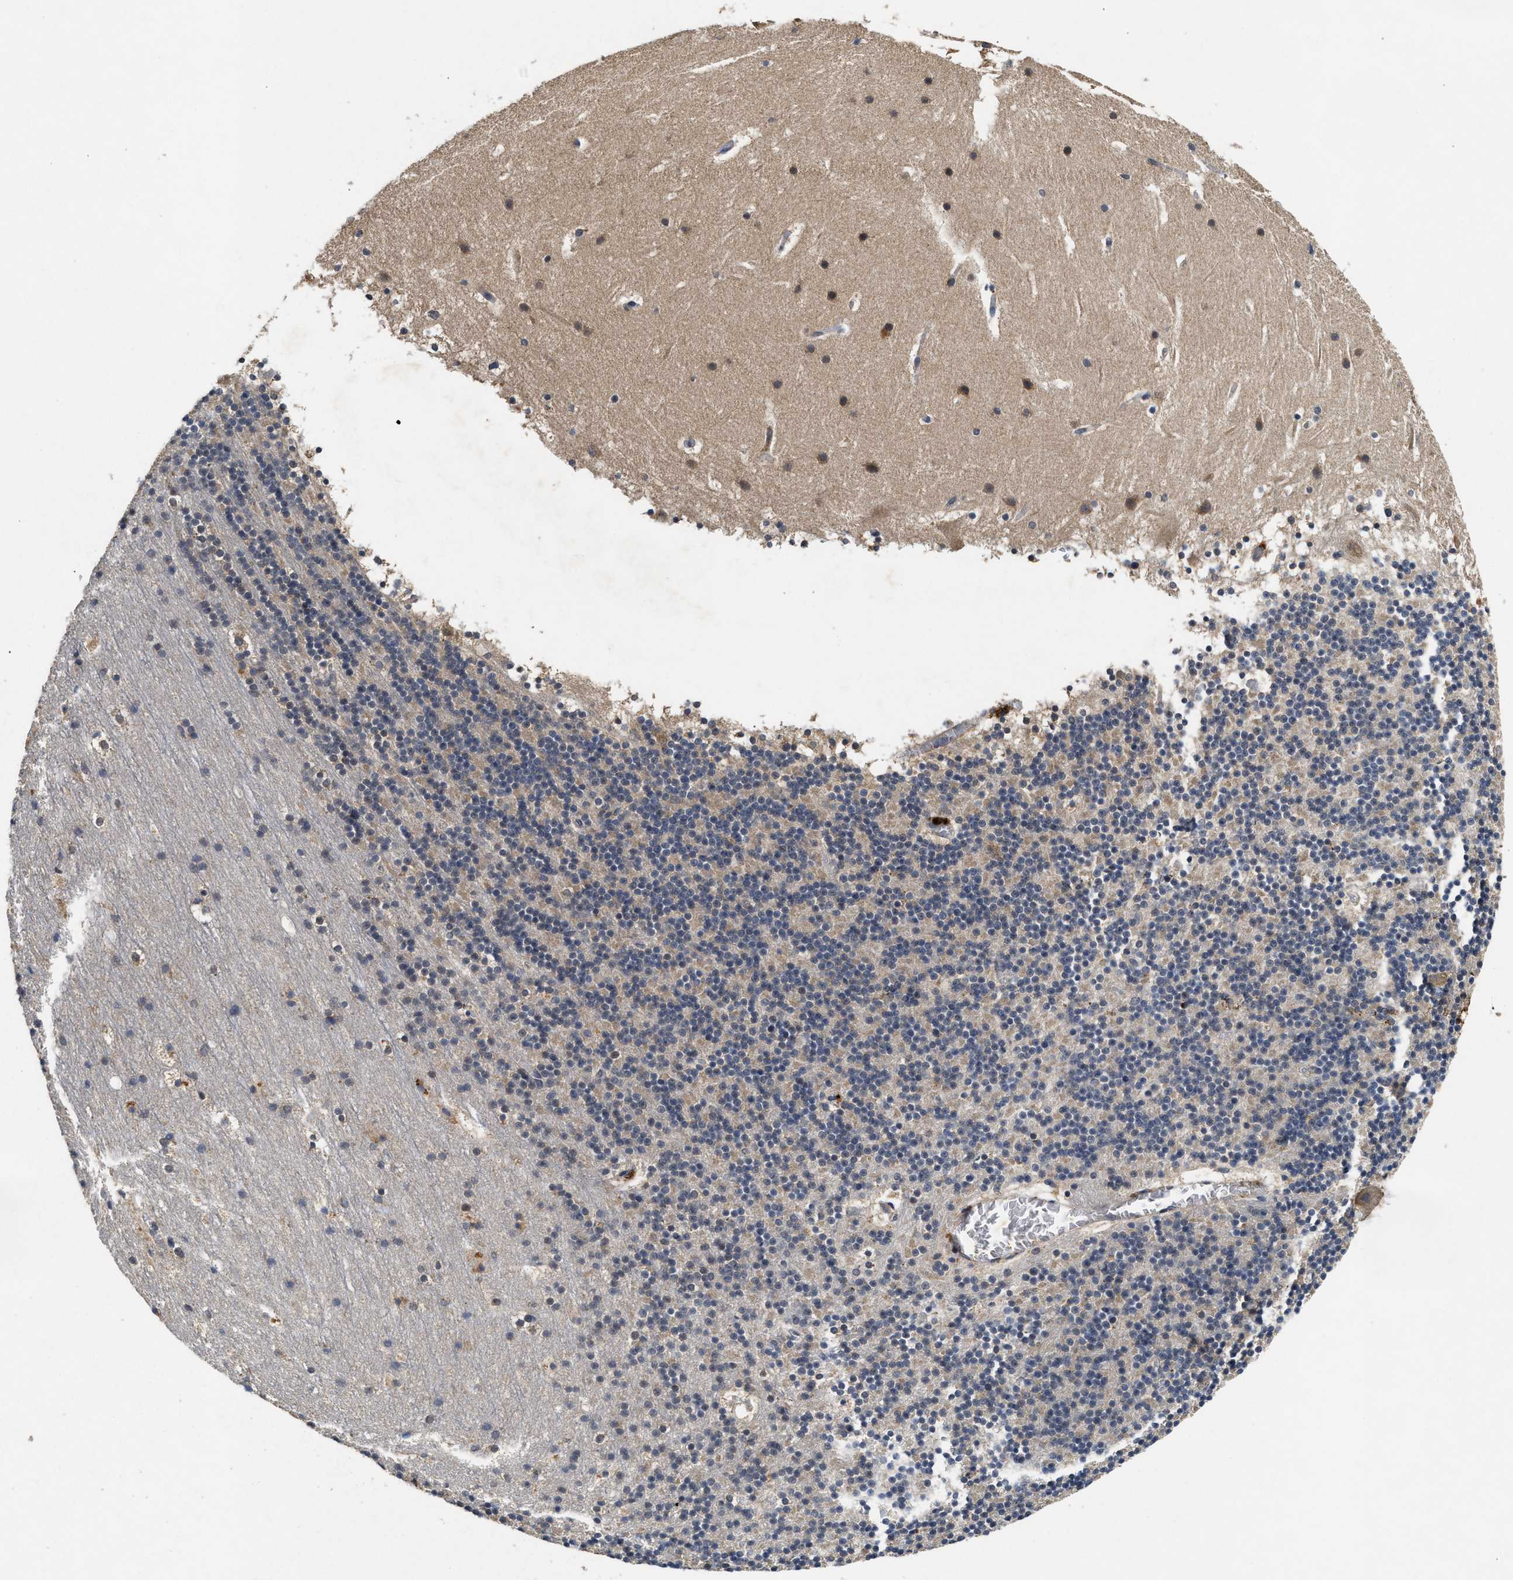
{"staining": {"intensity": "weak", "quantity": "<25%", "location": "cytoplasmic/membranous"}, "tissue": "cerebellum", "cell_type": "Cells in granular layer", "image_type": "normal", "snomed": [{"axis": "morphology", "description": "Normal tissue, NOS"}, {"axis": "topography", "description": "Cerebellum"}], "caption": "Immunohistochemistry (IHC) histopathology image of normal cerebellum: cerebellum stained with DAB demonstrates no significant protein positivity in cells in granular layer.", "gene": "PDAP1", "patient": {"sex": "male", "age": 45}}